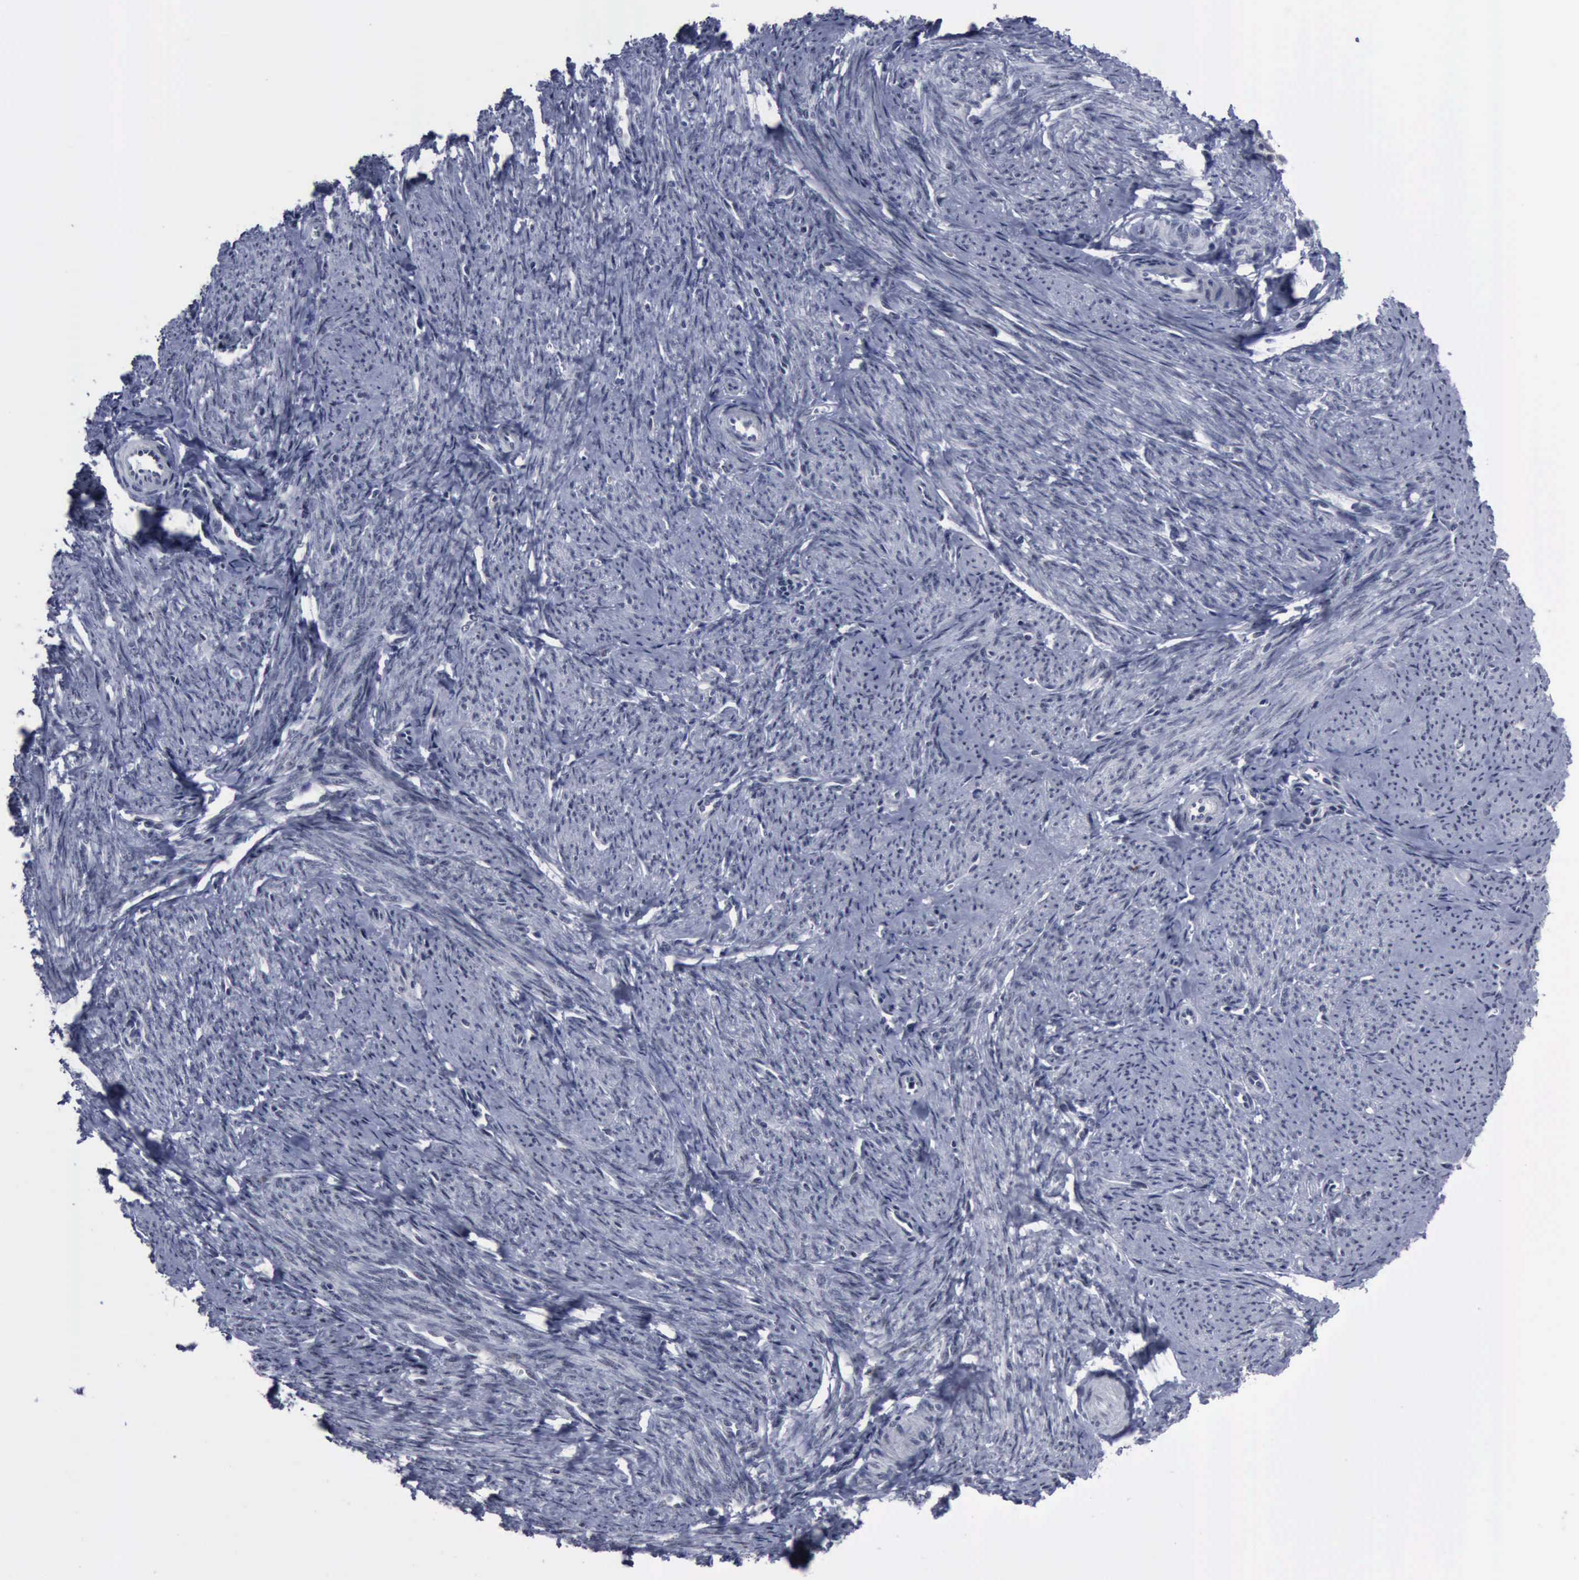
{"staining": {"intensity": "negative", "quantity": "none", "location": "none"}, "tissue": "smooth muscle", "cell_type": "Smooth muscle cells", "image_type": "normal", "snomed": [{"axis": "morphology", "description": "Normal tissue, NOS"}, {"axis": "topography", "description": "Smooth muscle"}, {"axis": "topography", "description": "Cervix"}], "caption": "IHC of unremarkable smooth muscle shows no staining in smooth muscle cells. (DAB immunohistochemistry (IHC) with hematoxylin counter stain).", "gene": "BRD1", "patient": {"sex": "female", "age": 70}}